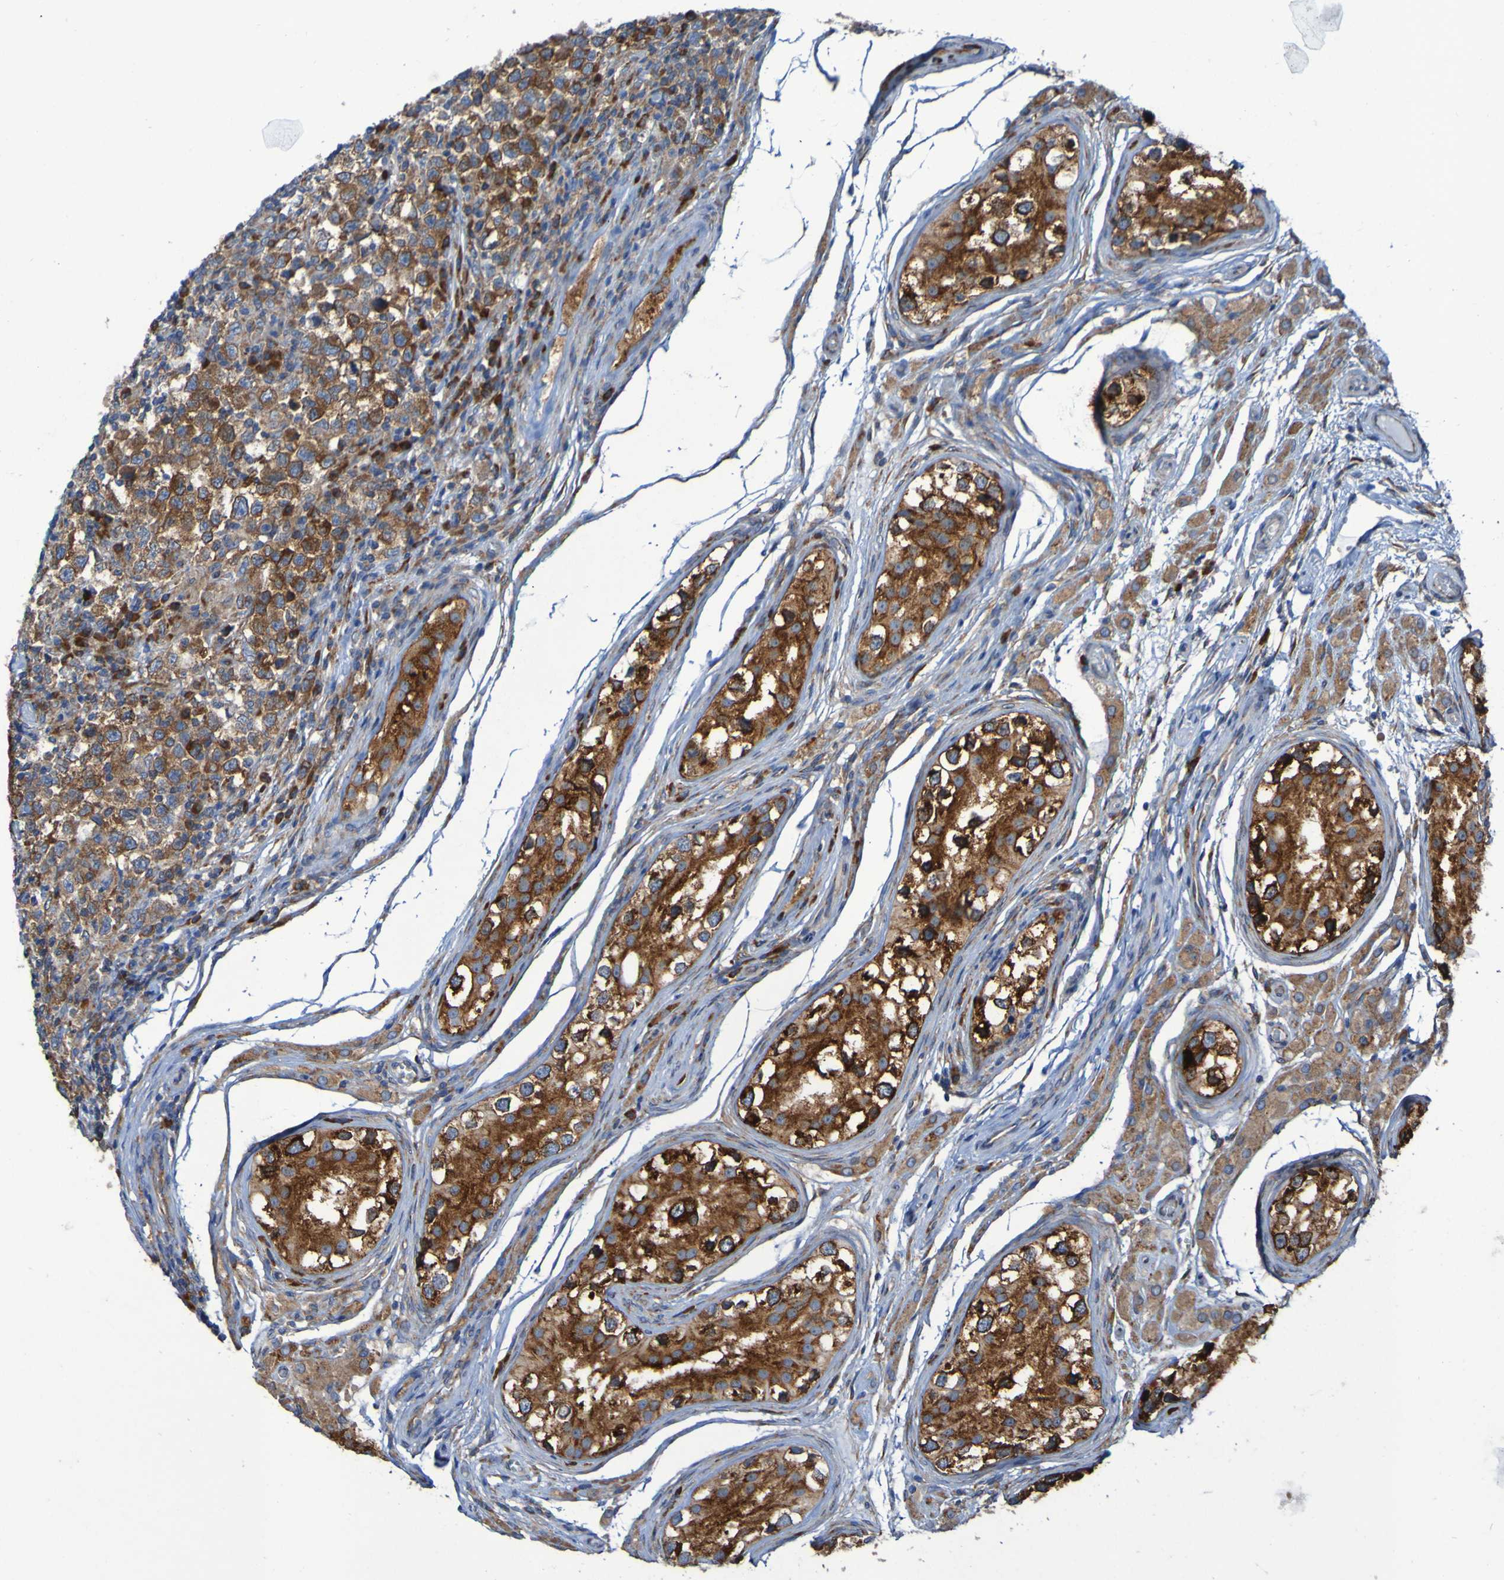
{"staining": {"intensity": "moderate", "quantity": ">75%", "location": "cytoplasmic/membranous"}, "tissue": "testis cancer", "cell_type": "Tumor cells", "image_type": "cancer", "snomed": [{"axis": "morphology", "description": "Carcinoma, Embryonal, NOS"}, {"axis": "topography", "description": "Testis"}], "caption": "Moderate cytoplasmic/membranous expression is seen in approximately >75% of tumor cells in testis cancer (embryonal carcinoma).", "gene": "FKBP3", "patient": {"sex": "male", "age": 21}}